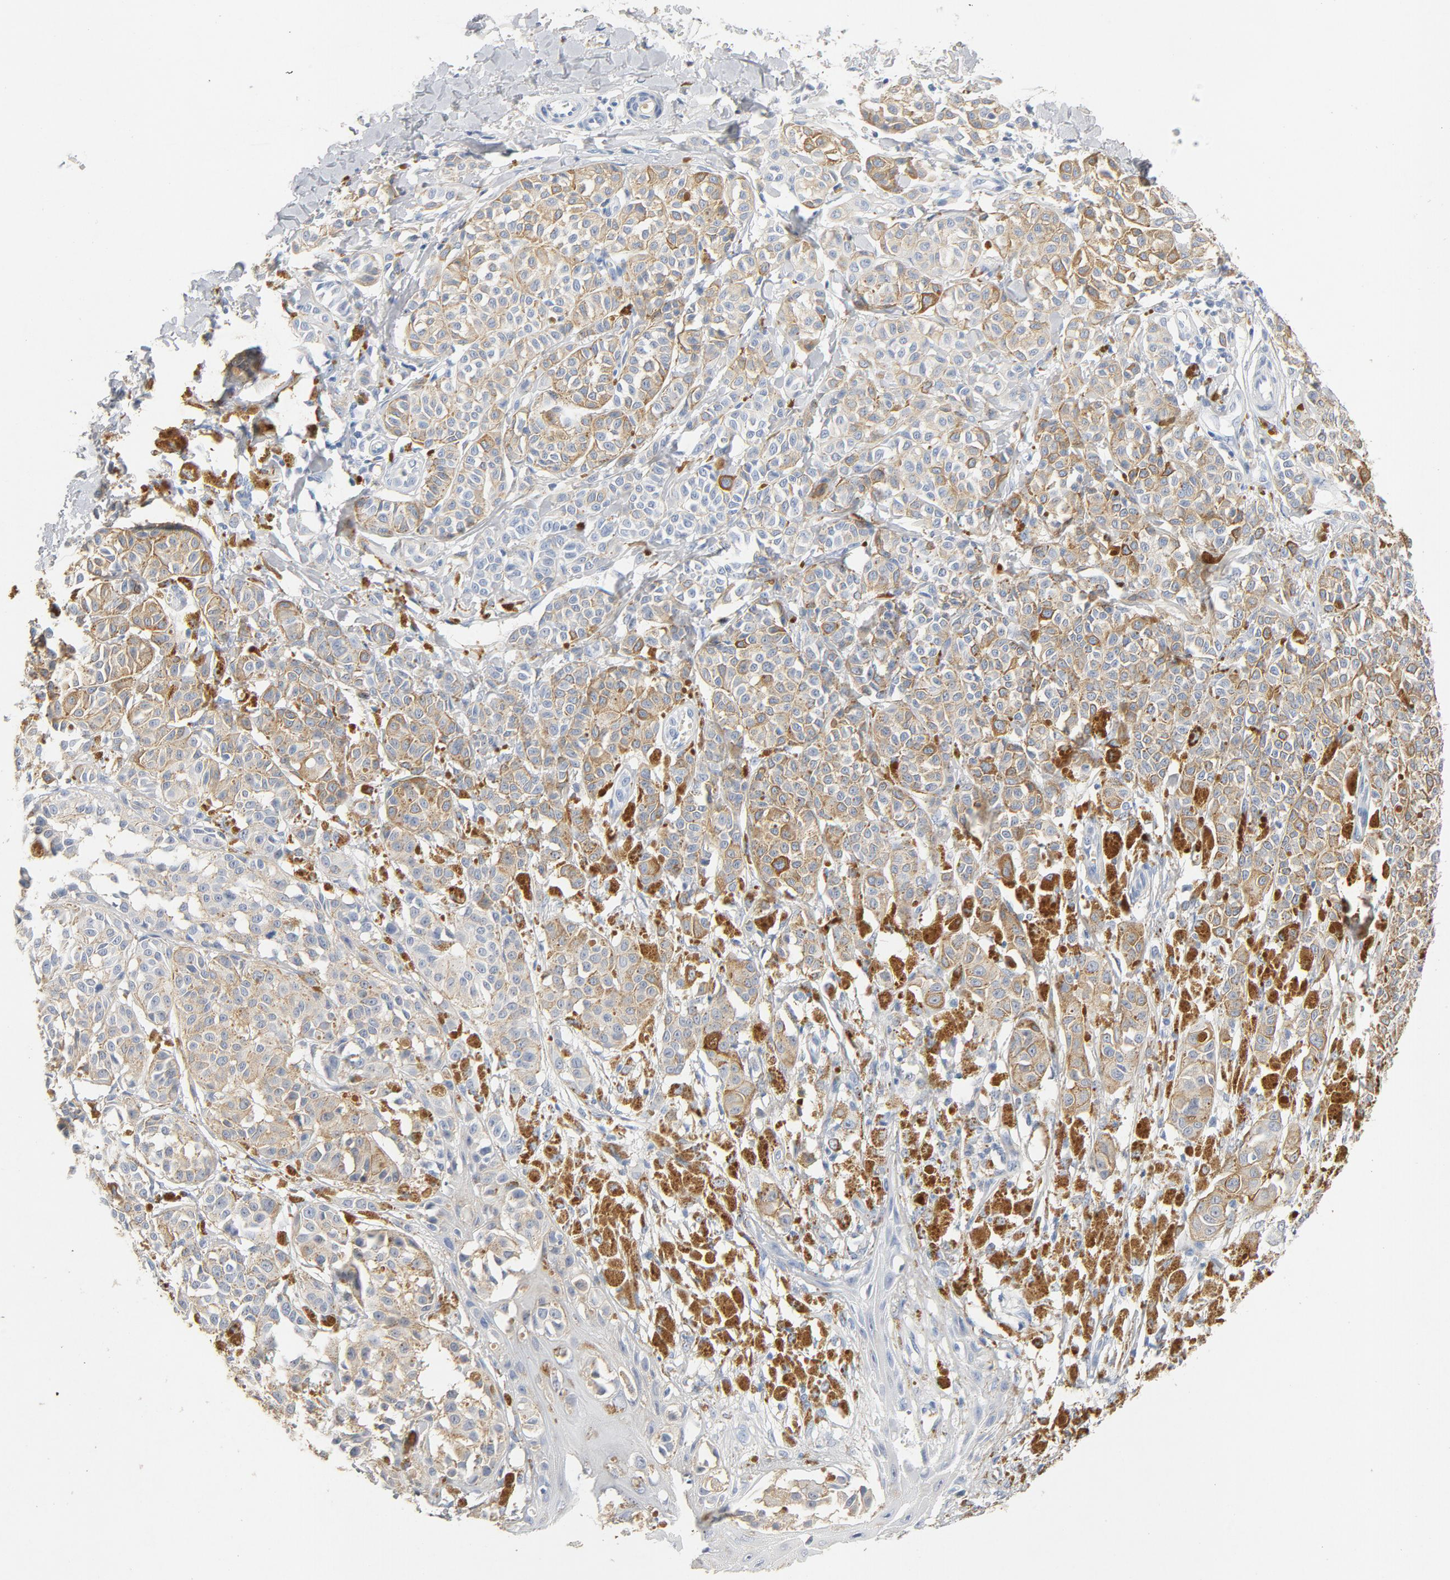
{"staining": {"intensity": "moderate", "quantity": ">75%", "location": "cytoplasmic/membranous"}, "tissue": "melanoma", "cell_type": "Tumor cells", "image_type": "cancer", "snomed": [{"axis": "morphology", "description": "Malignant melanoma, NOS"}, {"axis": "topography", "description": "Skin"}], "caption": "A brown stain highlights moderate cytoplasmic/membranous expression of a protein in melanoma tumor cells.", "gene": "PTPRB", "patient": {"sex": "male", "age": 76}}